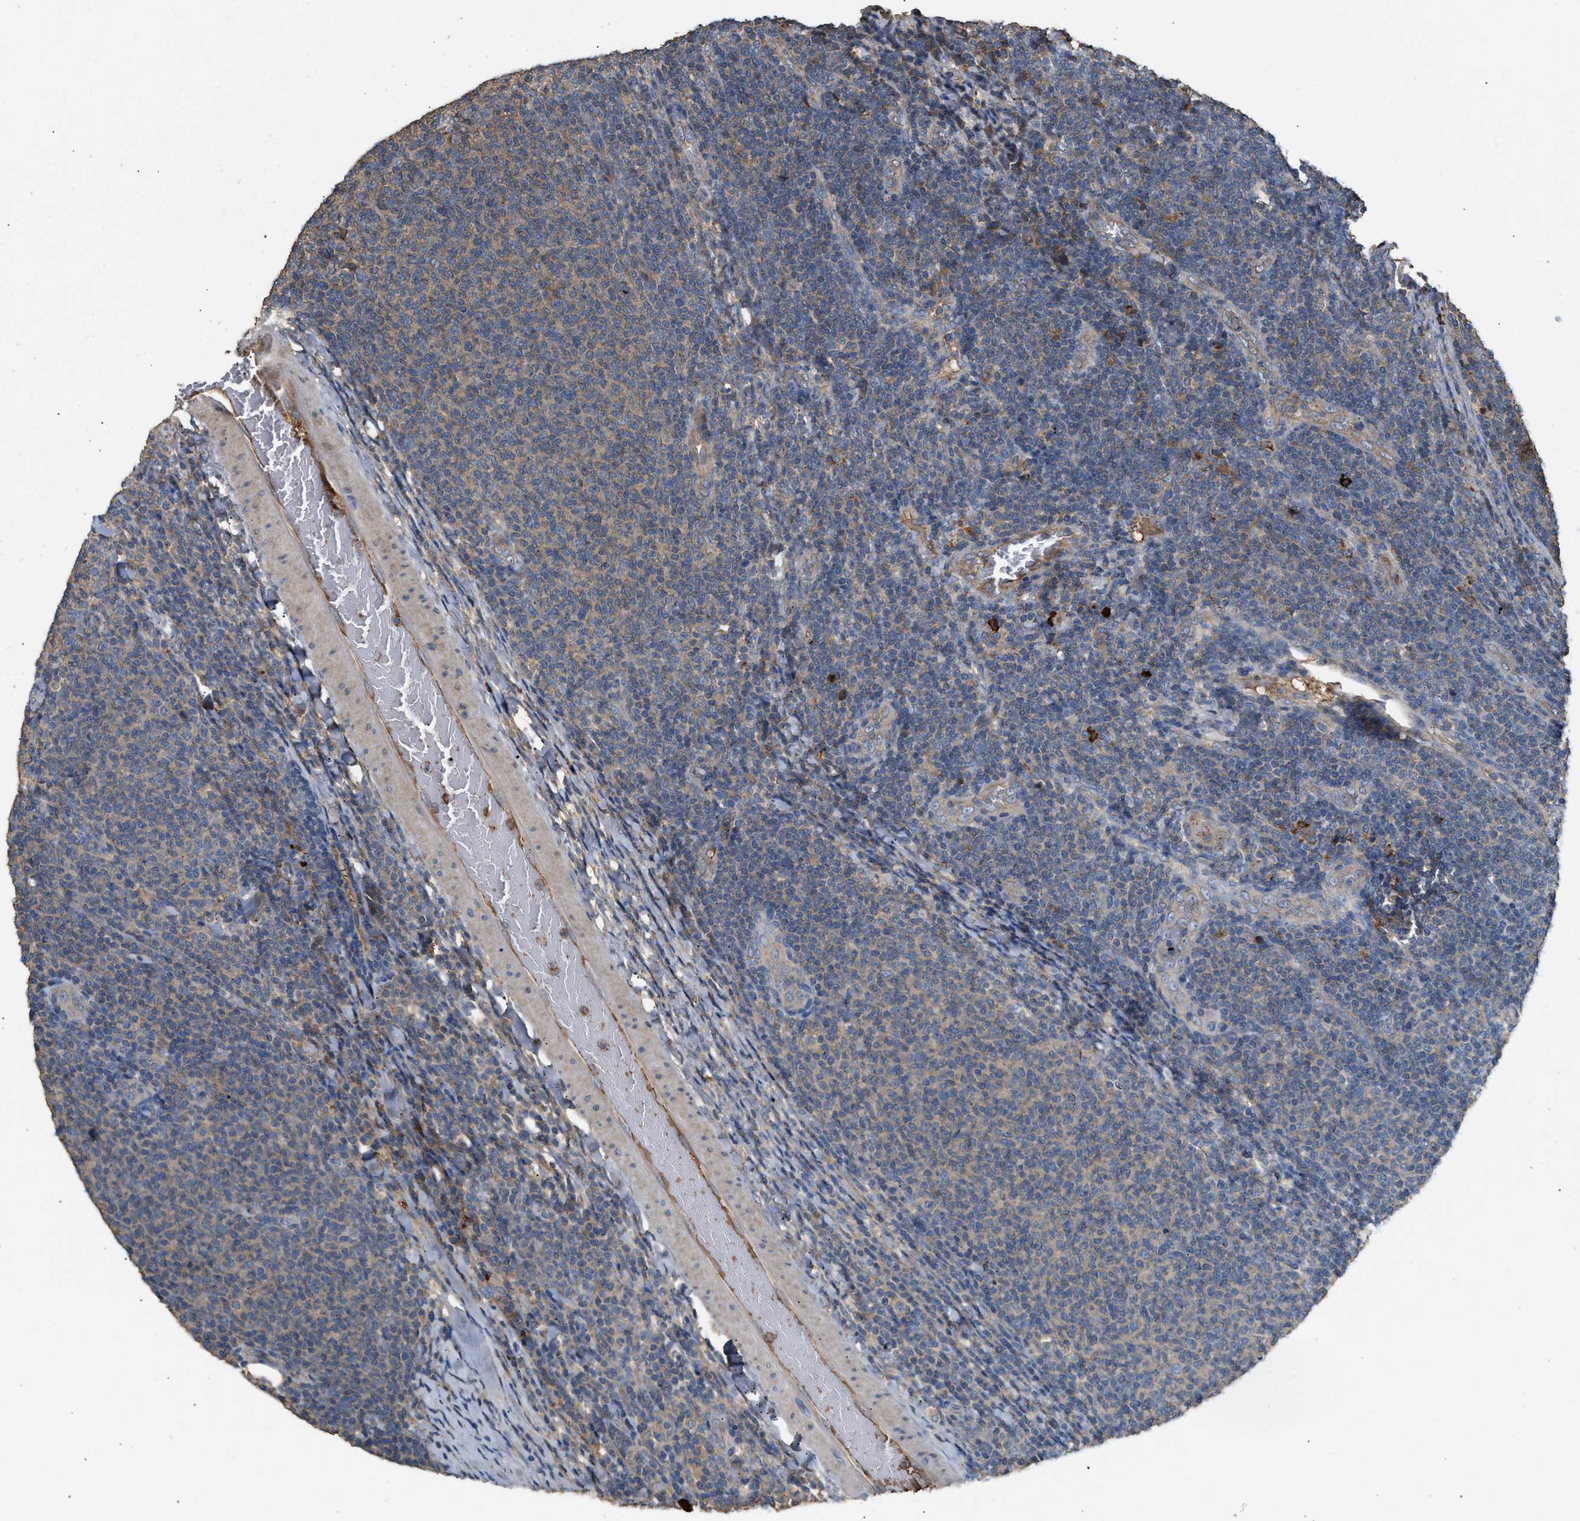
{"staining": {"intensity": "moderate", "quantity": ">75%", "location": "cytoplasmic/membranous"}, "tissue": "lymphoma", "cell_type": "Tumor cells", "image_type": "cancer", "snomed": [{"axis": "morphology", "description": "Malignant lymphoma, non-Hodgkin's type, Low grade"}, {"axis": "topography", "description": "Lymph node"}], "caption": "Protein expression analysis of human lymphoma reveals moderate cytoplasmic/membranous staining in approximately >75% of tumor cells. The staining was performed using DAB, with brown indicating positive protein expression. Nuclei are stained blue with hematoxylin.", "gene": "TMEM268", "patient": {"sex": "male", "age": 66}}